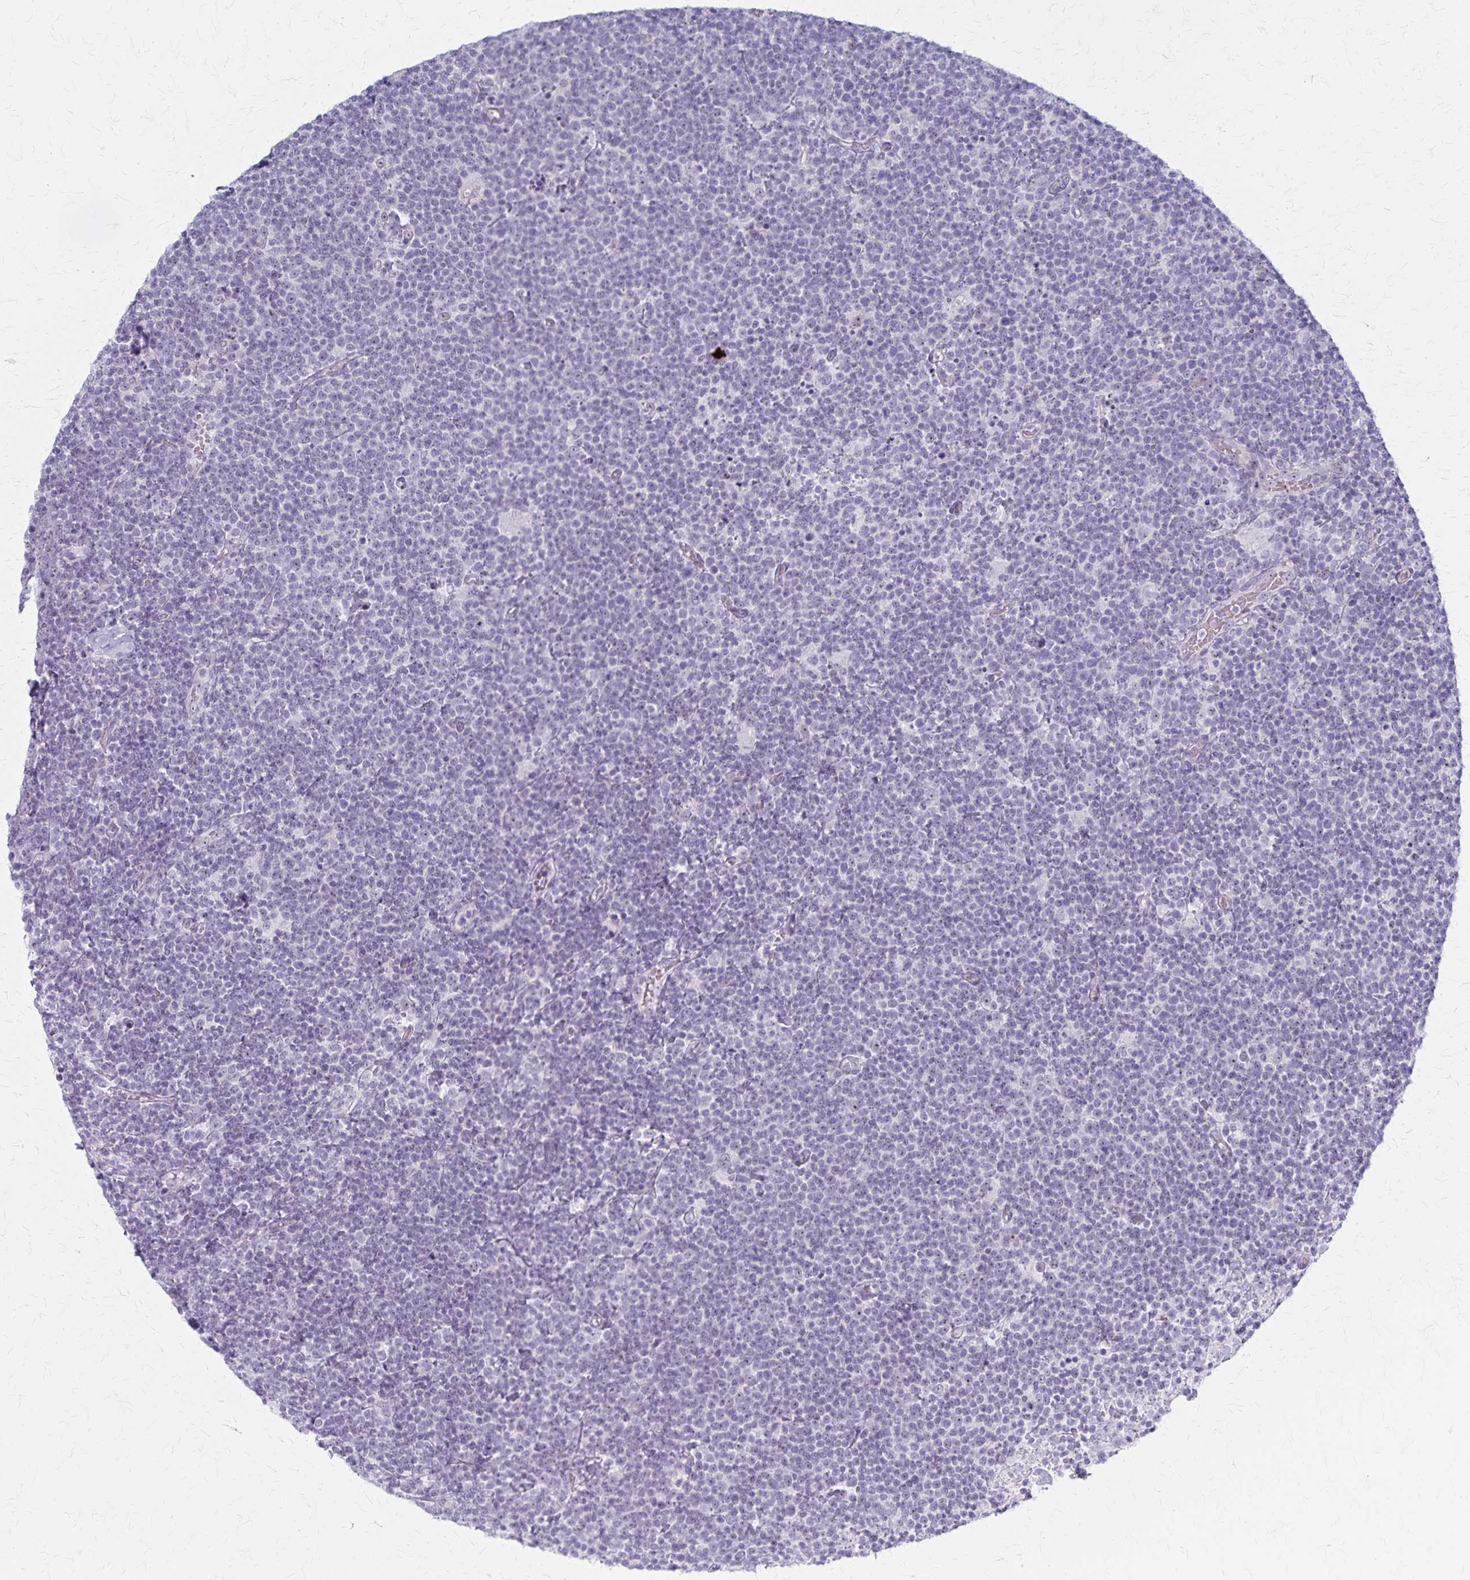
{"staining": {"intensity": "weak", "quantity": "<25%", "location": "nuclear"}, "tissue": "lymphoma", "cell_type": "Tumor cells", "image_type": "cancer", "snomed": [{"axis": "morphology", "description": "Malignant lymphoma, non-Hodgkin's type, High grade"}, {"axis": "topography", "description": "Lymph node"}], "caption": "An image of lymphoma stained for a protein reveals no brown staining in tumor cells. (DAB immunohistochemistry (IHC) visualized using brightfield microscopy, high magnification).", "gene": "DLK2", "patient": {"sex": "male", "age": 61}}